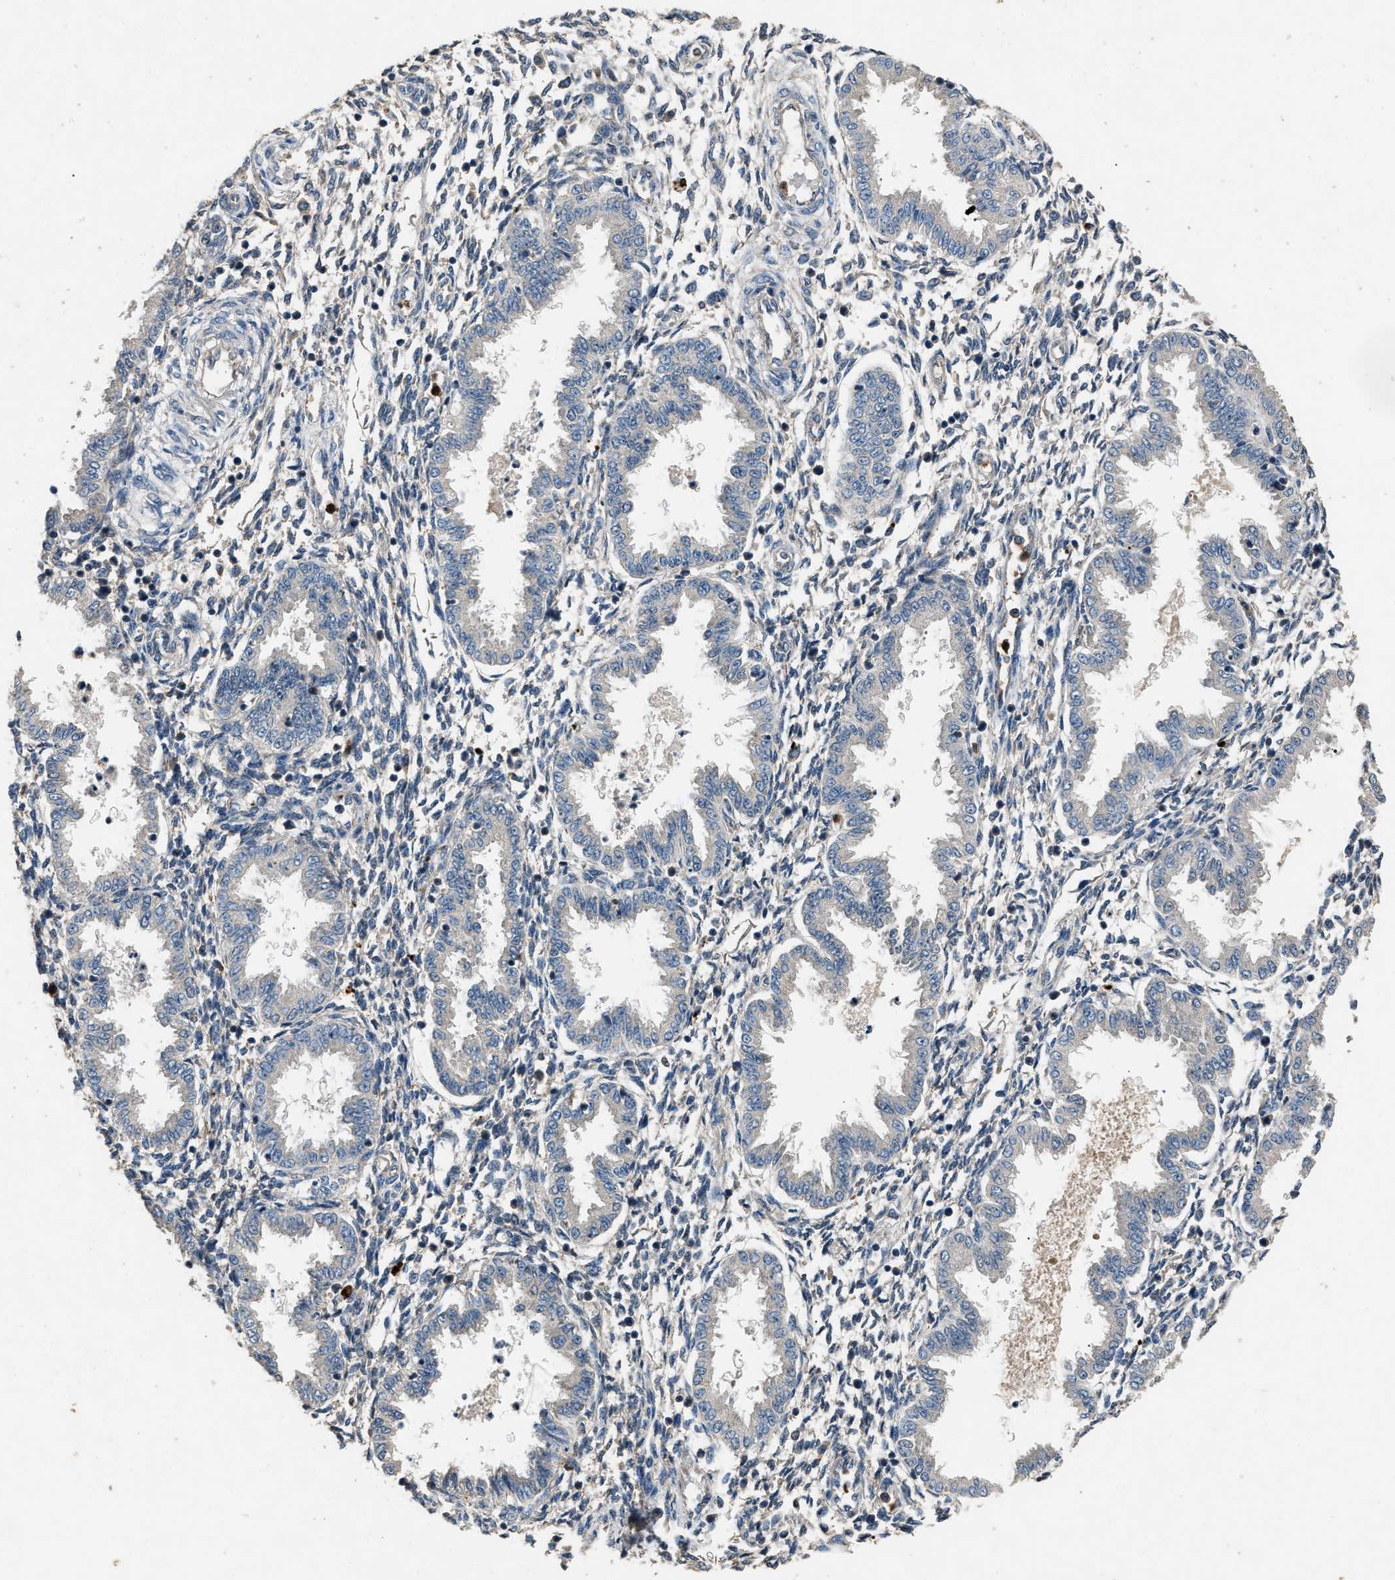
{"staining": {"intensity": "weak", "quantity": "<25%", "location": "cytoplasmic/membranous"}, "tissue": "endometrium", "cell_type": "Cells in endometrial stroma", "image_type": "normal", "snomed": [{"axis": "morphology", "description": "Normal tissue, NOS"}, {"axis": "topography", "description": "Endometrium"}], "caption": "The immunohistochemistry (IHC) photomicrograph has no significant positivity in cells in endometrial stroma of endometrium. The staining is performed using DAB brown chromogen with nuclei counter-stained in using hematoxylin.", "gene": "PPID", "patient": {"sex": "female", "age": 33}}